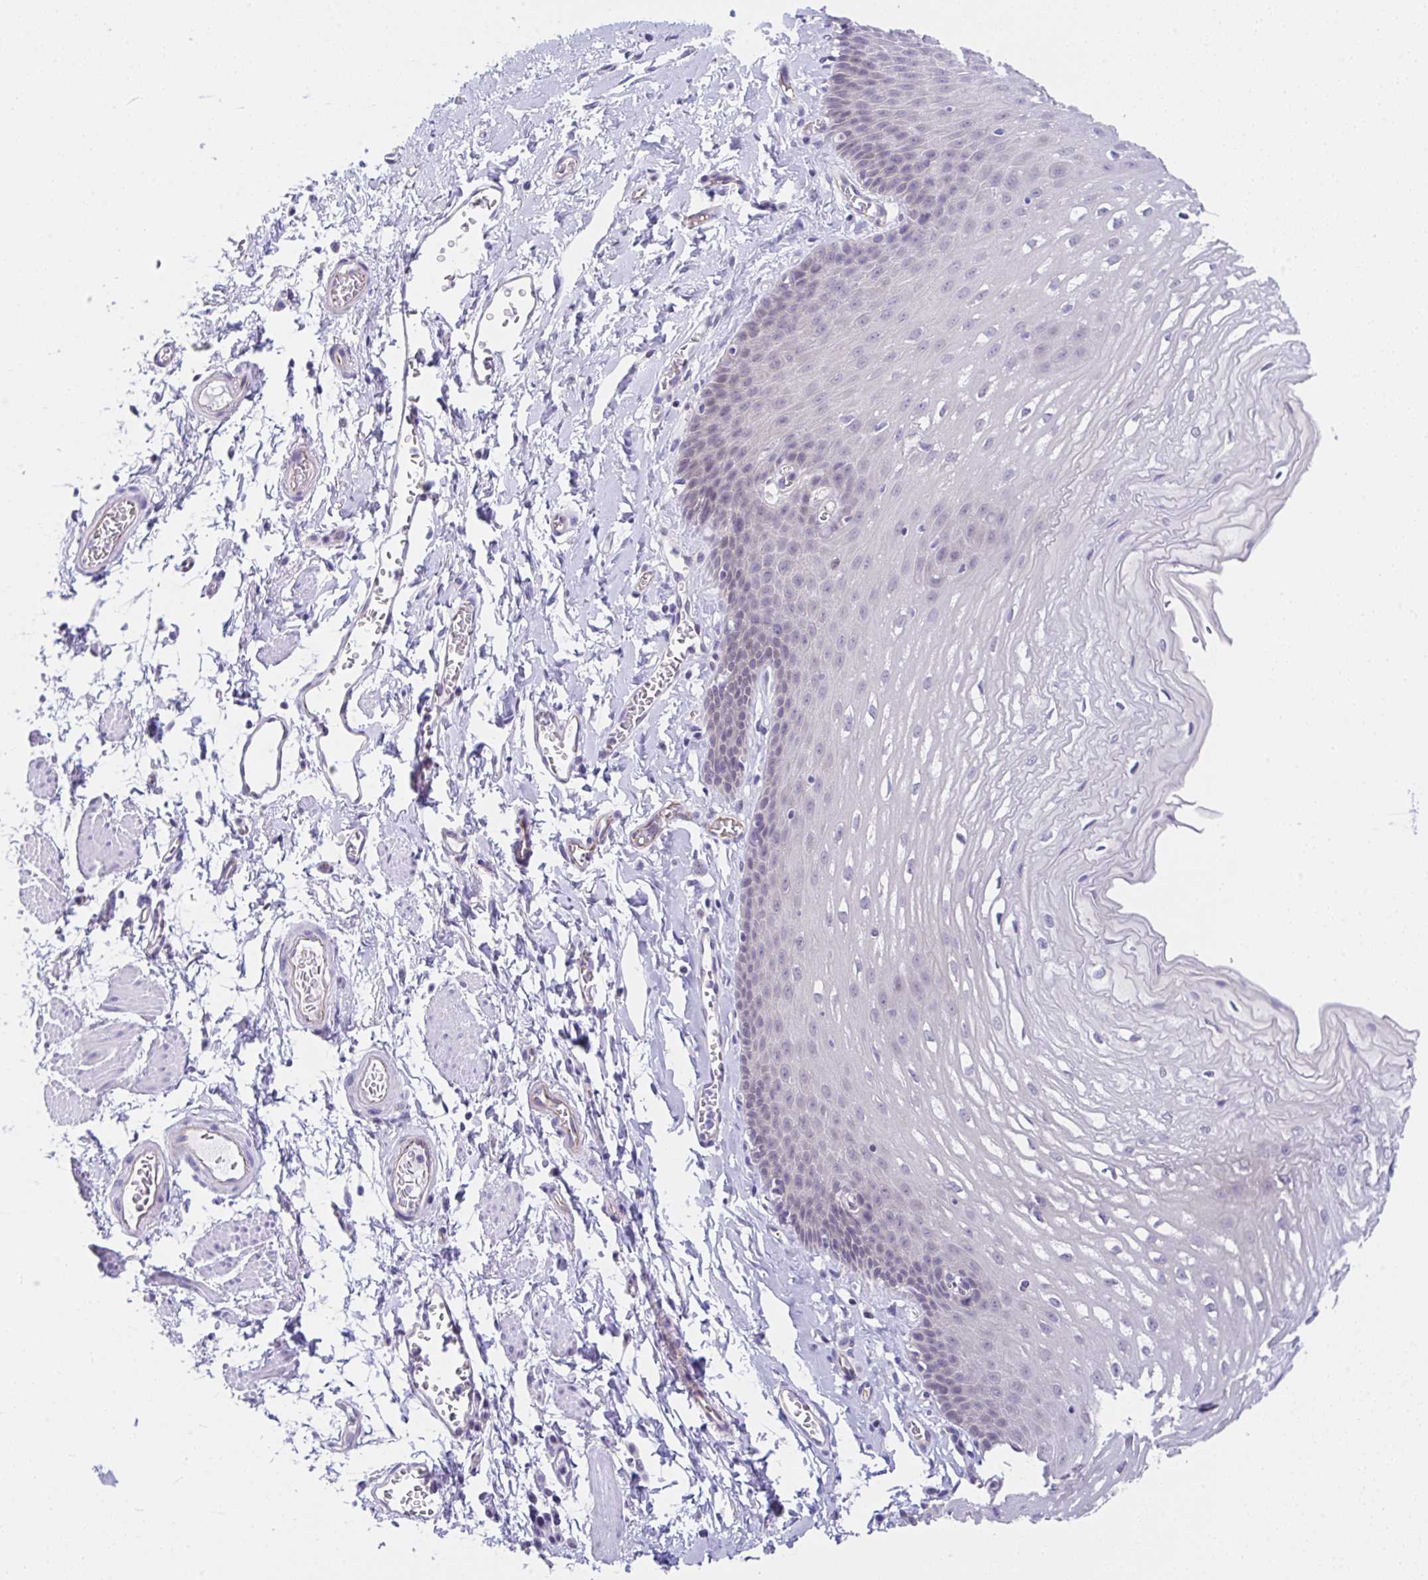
{"staining": {"intensity": "negative", "quantity": "none", "location": "none"}, "tissue": "esophagus", "cell_type": "Squamous epithelial cells", "image_type": "normal", "snomed": [{"axis": "morphology", "description": "Normal tissue, NOS"}, {"axis": "topography", "description": "Esophagus"}], "caption": "An immunohistochemistry (IHC) image of normal esophagus is shown. There is no staining in squamous epithelial cells of esophagus.", "gene": "CGNL1", "patient": {"sex": "male", "age": 70}}